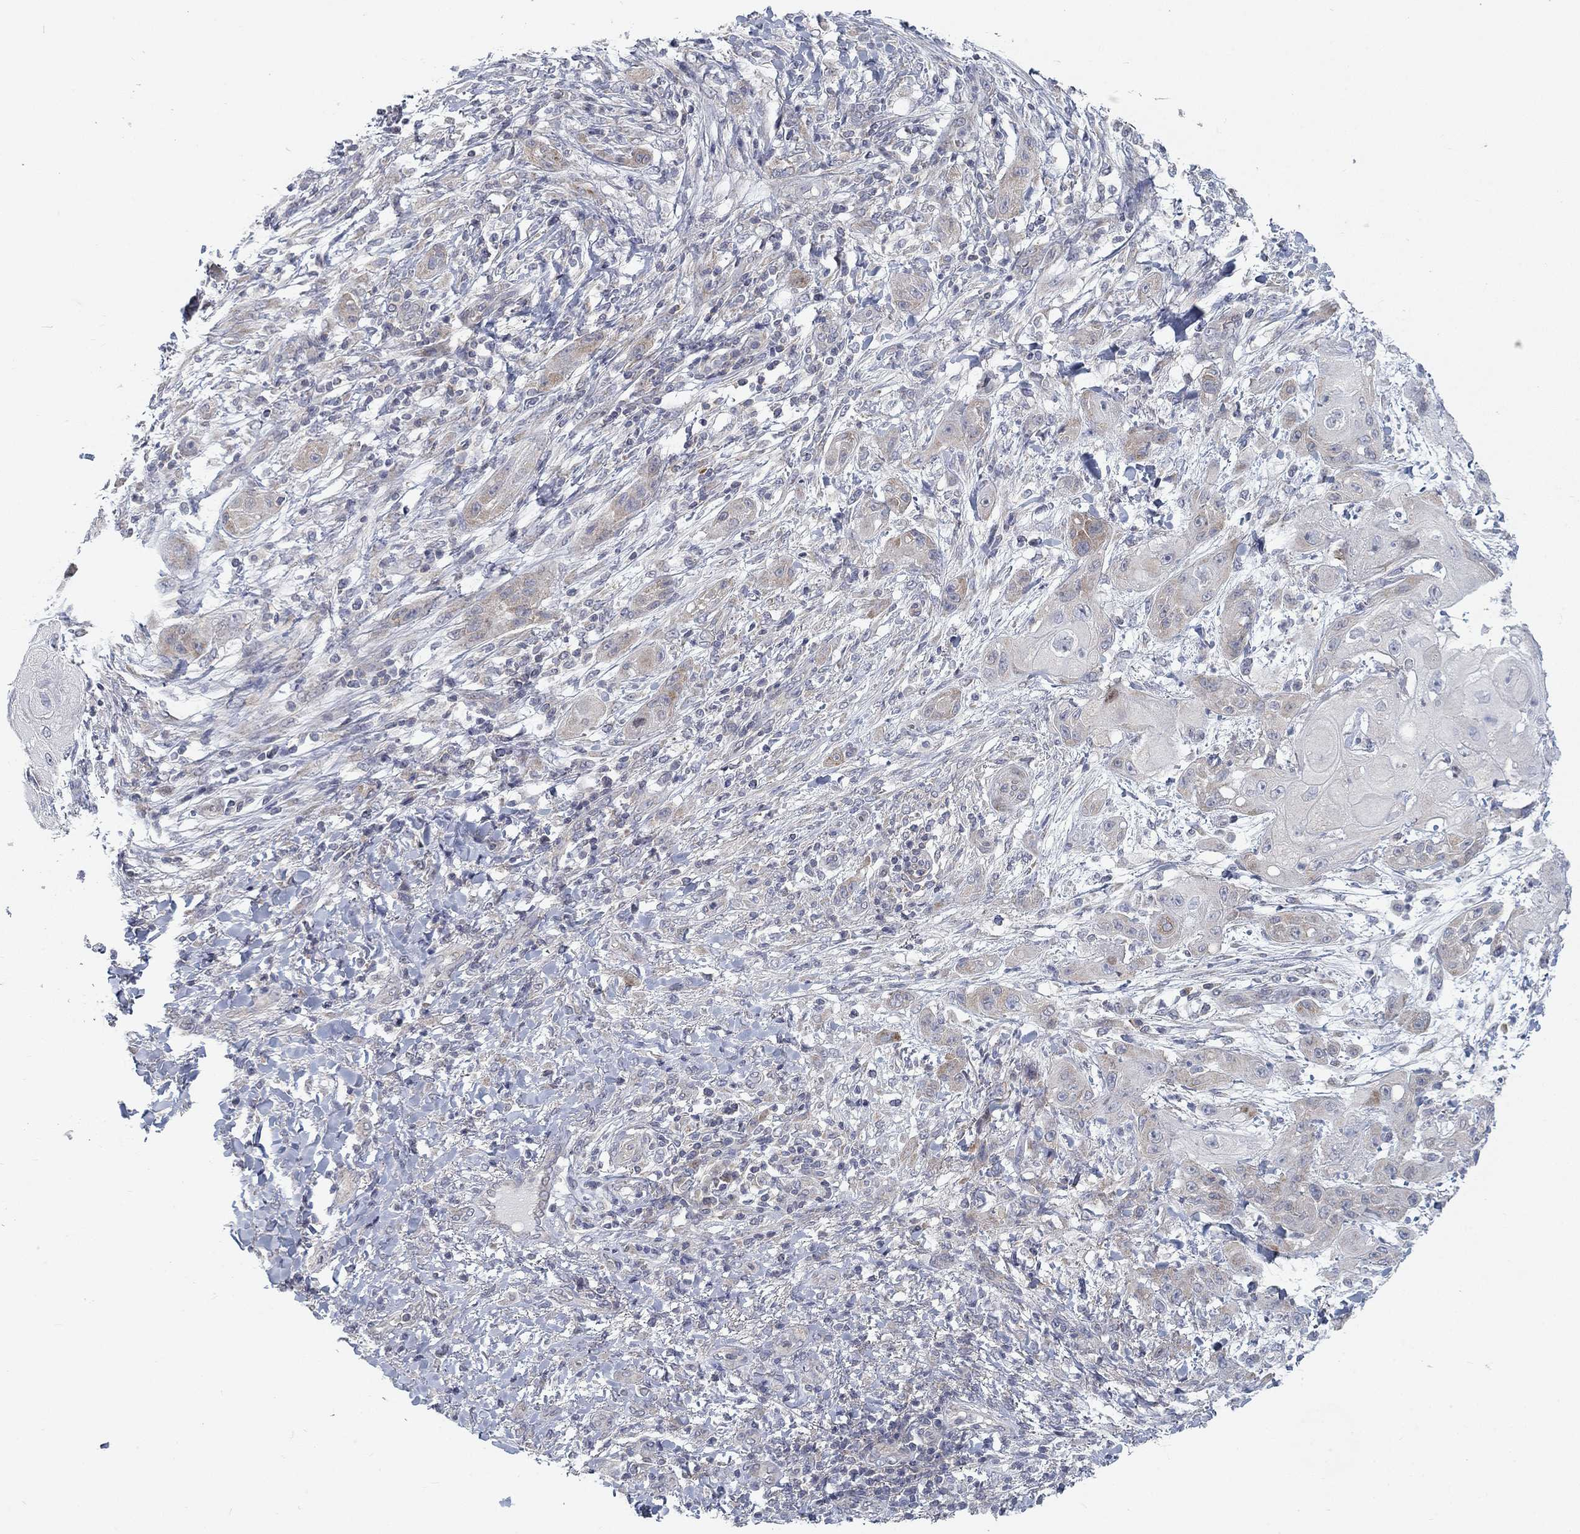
{"staining": {"intensity": "weak", "quantity": "25%-75%", "location": "cytoplasmic/membranous"}, "tissue": "skin cancer", "cell_type": "Tumor cells", "image_type": "cancer", "snomed": [{"axis": "morphology", "description": "Squamous cell carcinoma, NOS"}, {"axis": "topography", "description": "Skin"}], "caption": "An IHC photomicrograph of tumor tissue is shown. Protein staining in brown highlights weak cytoplasmic/membranous positivity in squamous cell carcinoma (skin) within tumor cells. Nuclei are stained in blue.", "gene": "ATP1A3", "patient": {"sex": "male", "age": 62}}